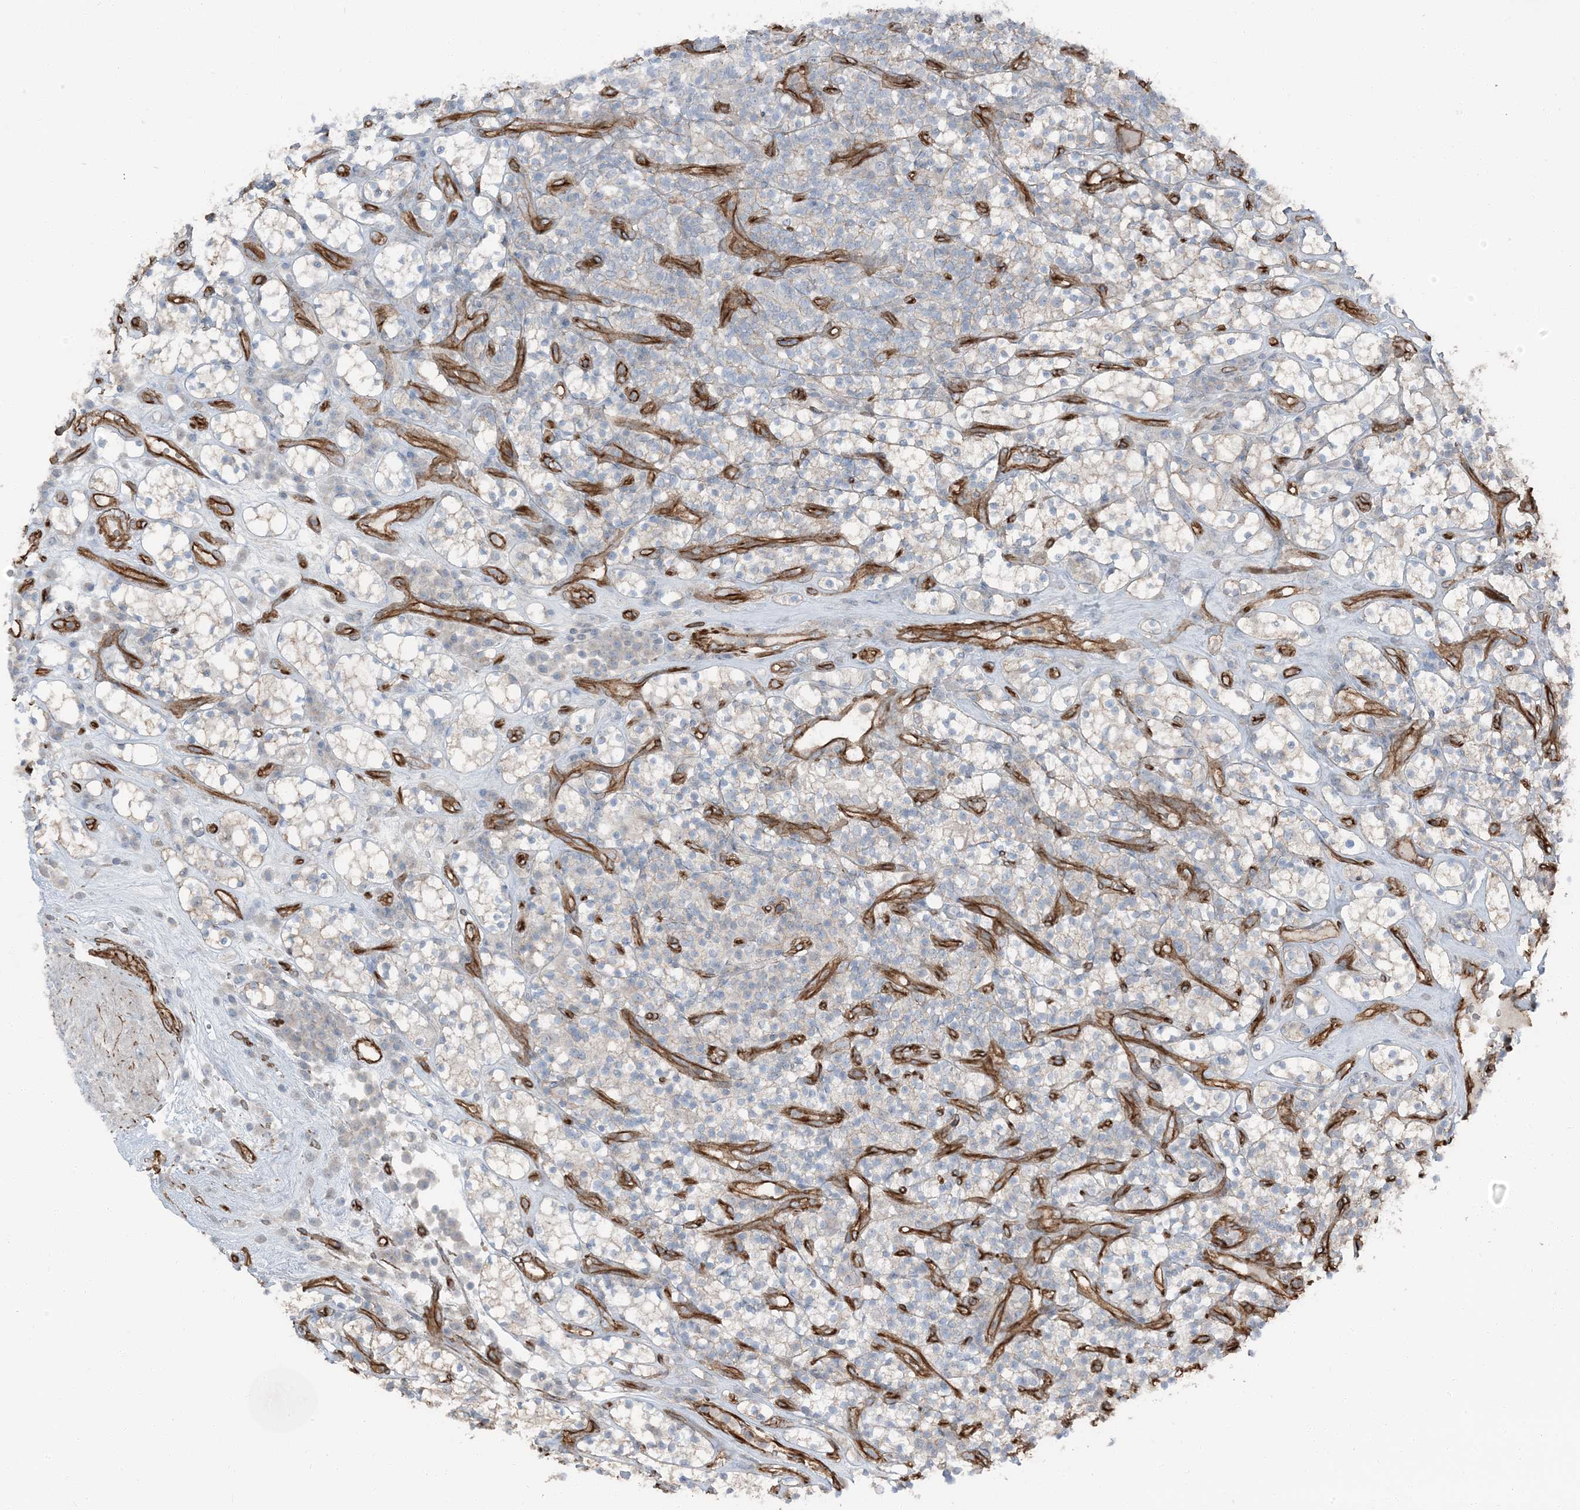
{"staining": {"intensity": "weak", "quantity": "25%-75%", "location": "cytoplasmic/membranous"}, "tissue": "renal cancer", "cell_type": "Tumor cells", "image_type": "cancer", "snomed": [{"axis": "morphology", "description": "Adenocarcinoma, NOS"}, {"axis": "topography", "description": "Kidney"}], "caption": "The immunohistochemical stain labels weak cytoplasmic/membranous expression in tumor cells of renal adenocarcinoma tissue.", "gene": "ZFP90", "patient": {"sex": "male", "age": 77}}